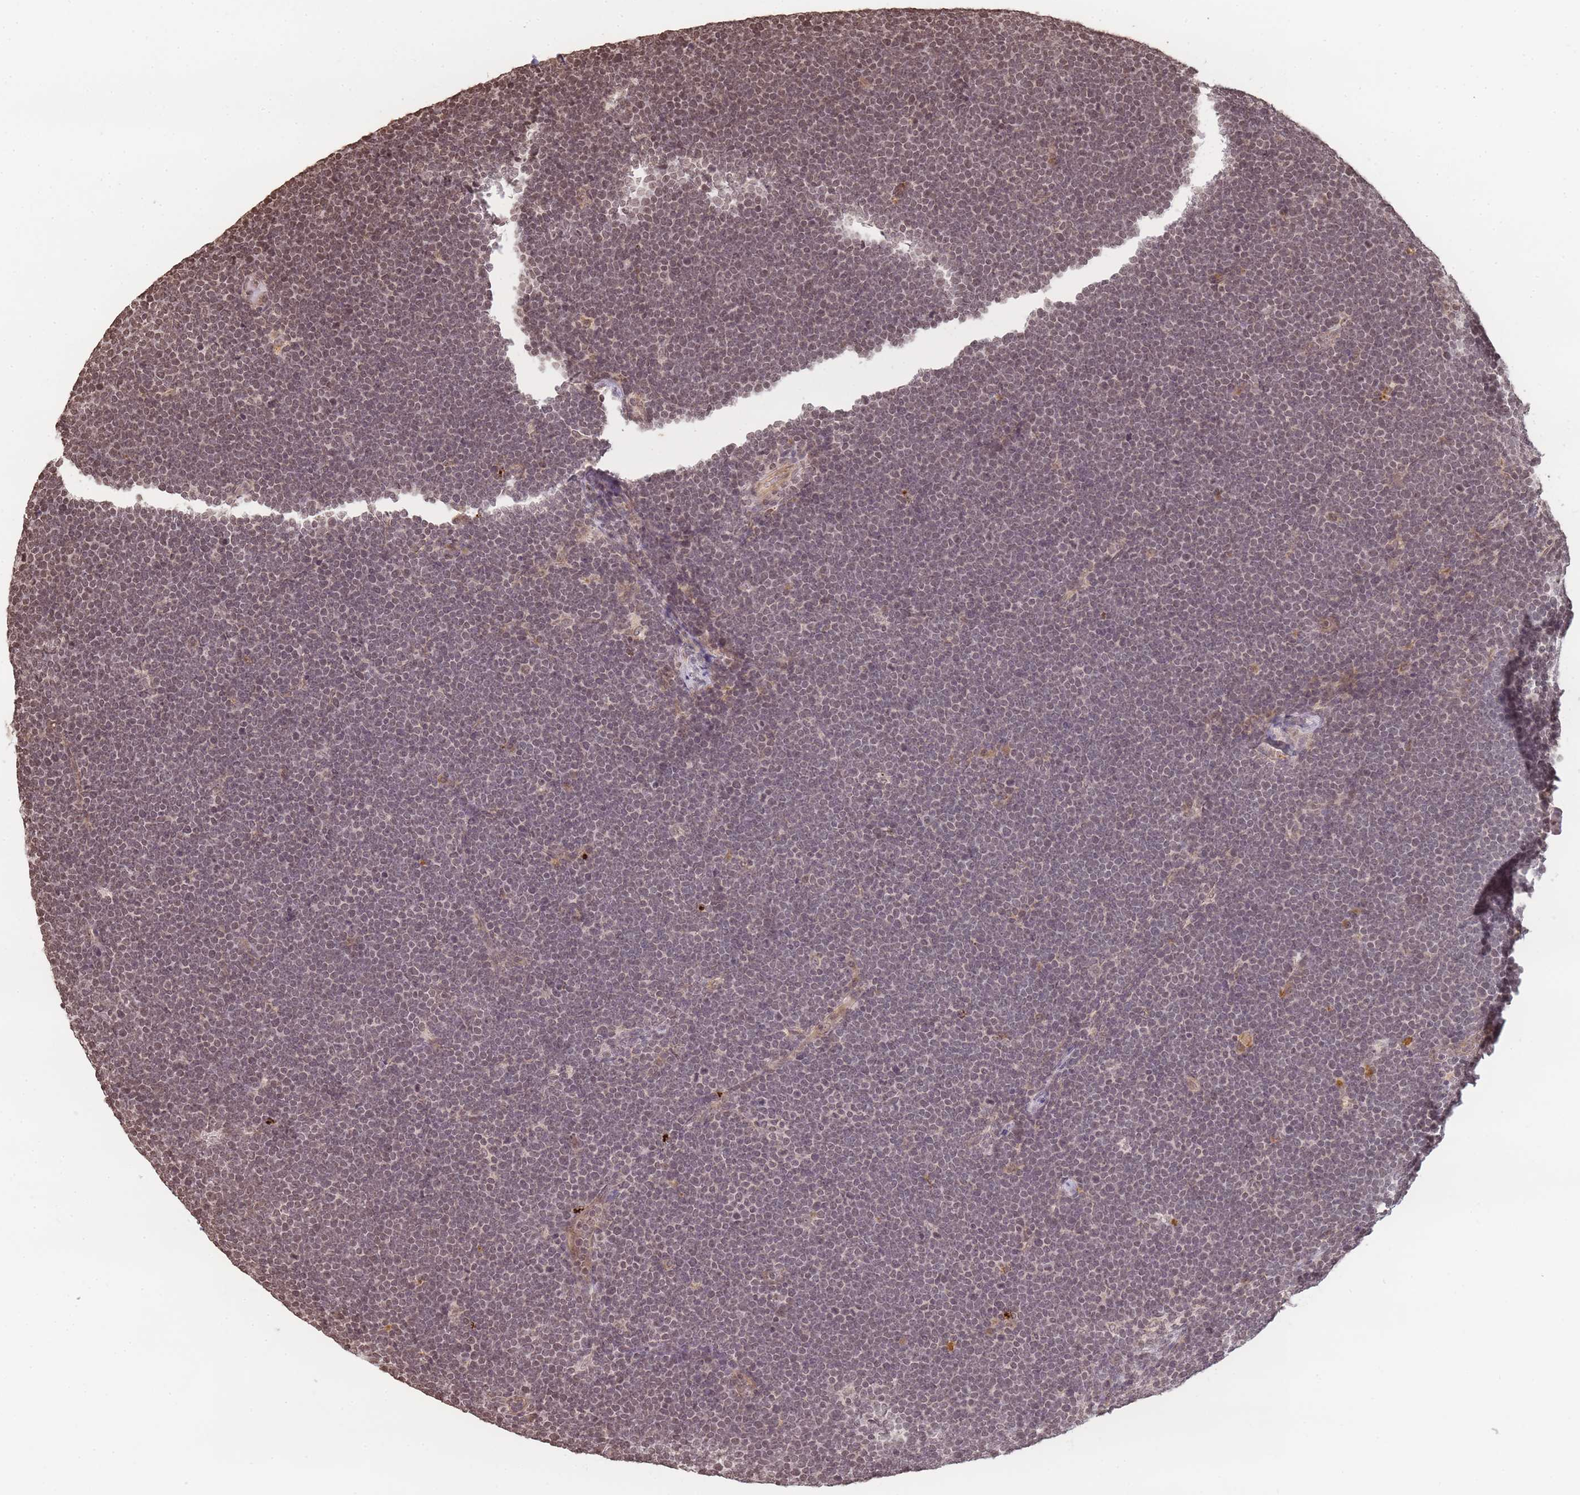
{"staining": {"intensity": "weak", "quantity": "25%-75%", "location": "nuclear"}, "tissue": "lymphoma", "cell_type": "Tumor cells", "image_type": "cancer", "snomed": [{"axis": "morphology", "description": "Malignant lymphoma, non-Hodgkin's type, High grade"}, {"axis": "topography", "description": "Lymph node"}], "caption": "Protein expression analysis of human high-grade malignant lymphoma, non-Hodgkin's type reveals weak nuclear expression in about 25%-75% of tumor cells. (IHC, brightfield microscopy, high magnification).", "gene": "WWTR1", "patient": {"sex": "male", "age": 13}}